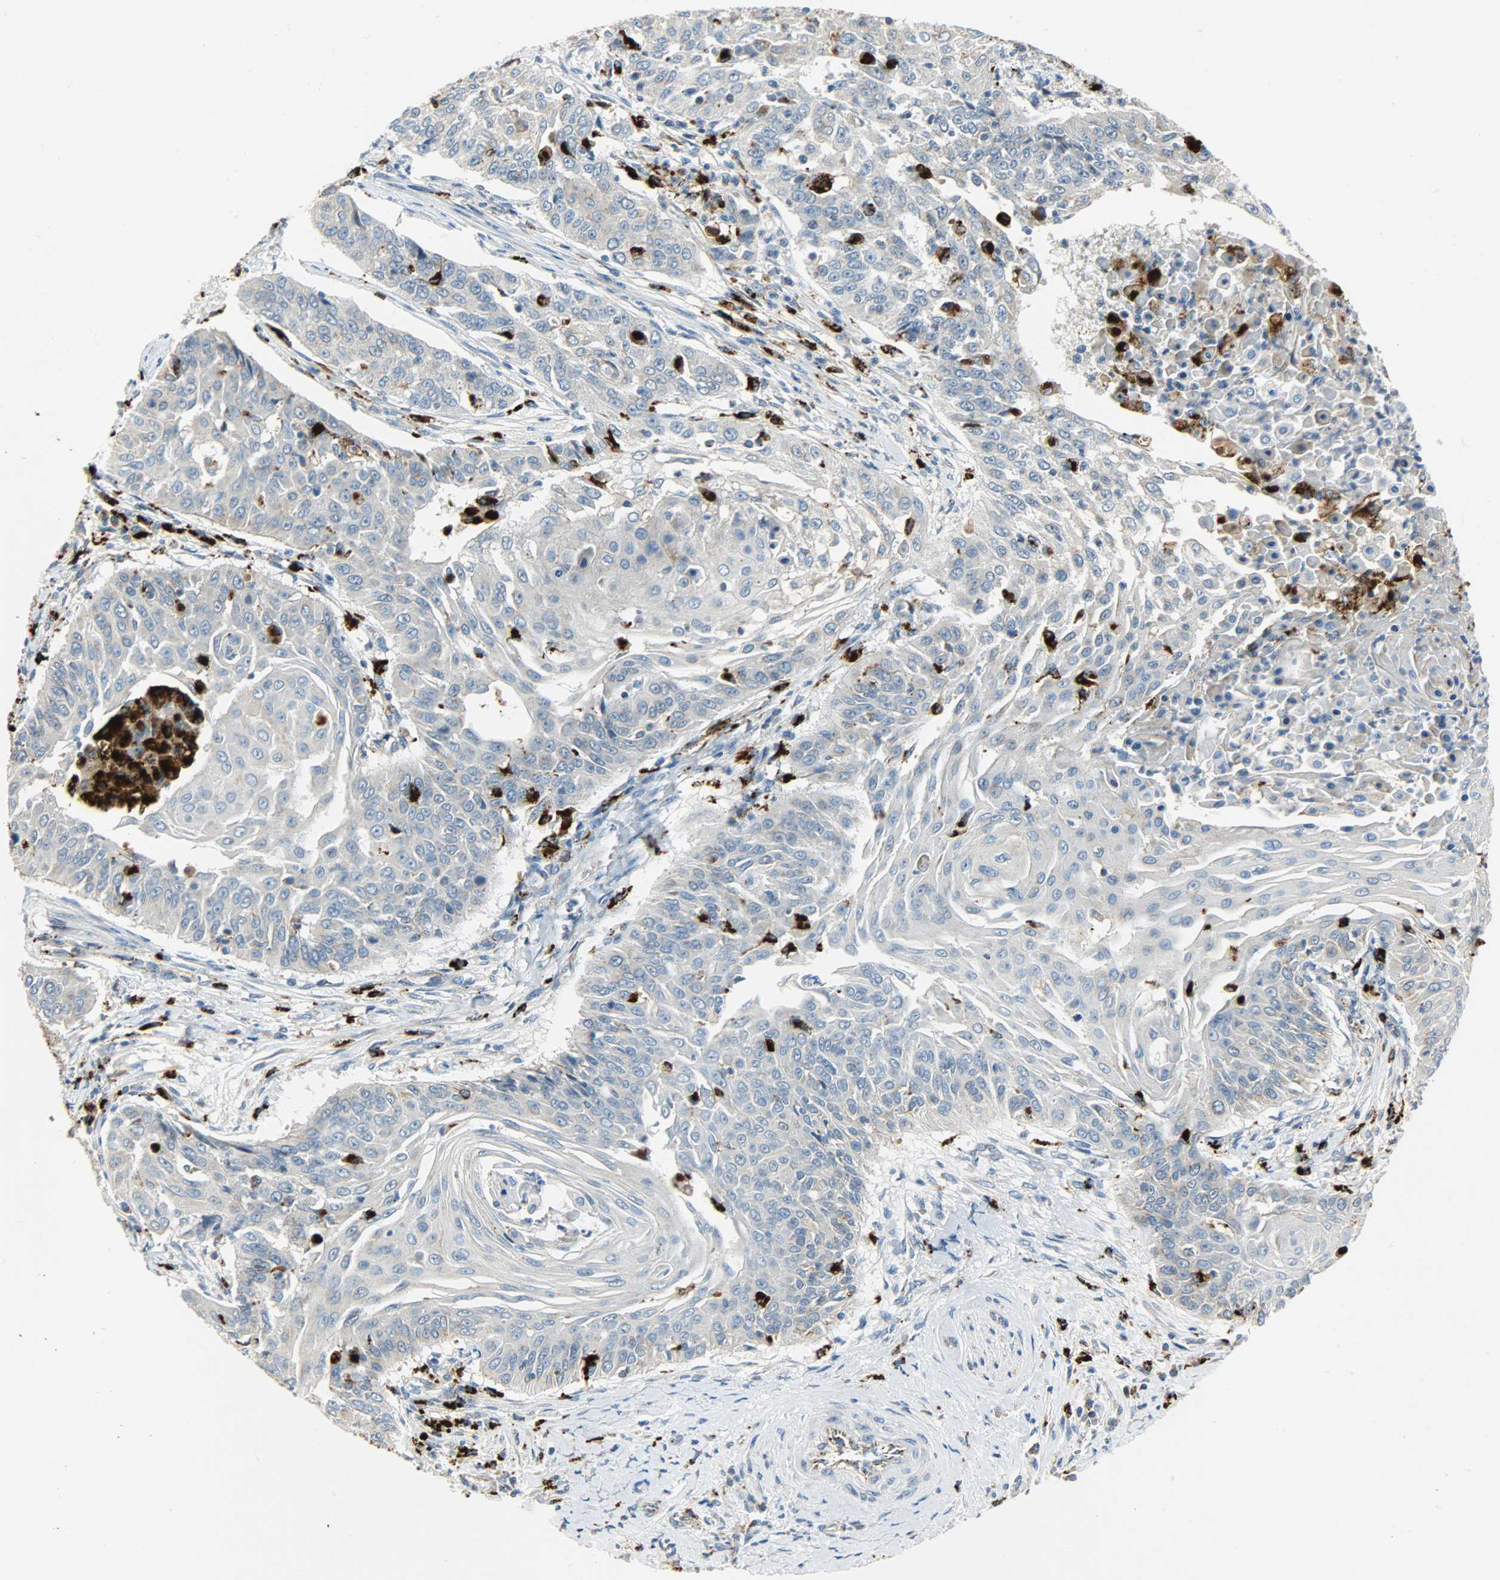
{"staining": {"intensity": "weak", "quantity": "<25%", "location": "cytoplasmic/membranous"}, "tissue": "cervical cancer", "cell_type": "Tumor cells", "image_type": "cancer", "snomed": [{"axis": "morphology", "description": "Squamous cell carcinoma, NOS"}, {"axis": "topography", "description": "Cervix"}], "caption": "Cervical cancer (squamous cell carcinoma) was stained to show a protein in brown. There is no significant expression in tumor cells.", "gene": "ASAH1", "patient": {"sex": "female", "age": 33}}